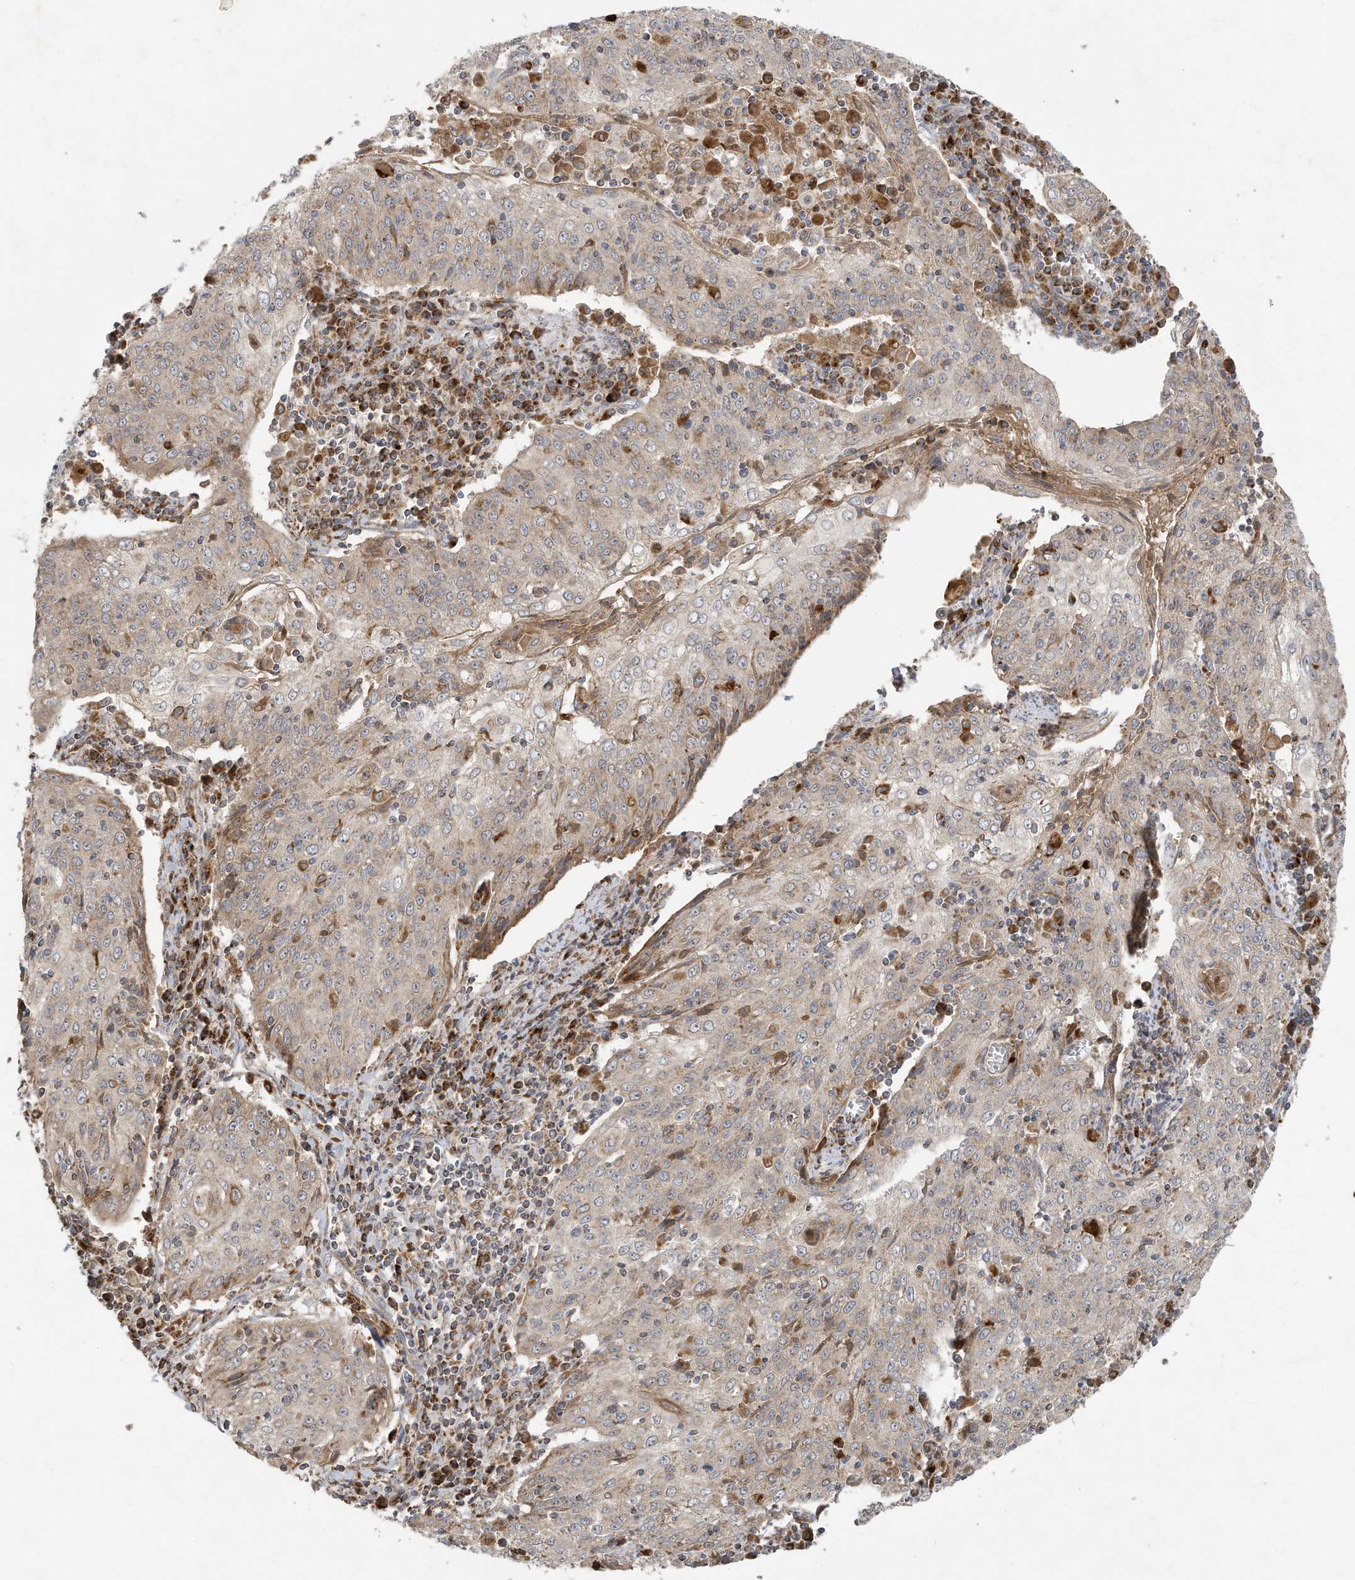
{"staining": {"intensity": "weak", "quantity": "<25%", "location": "cytoplasmic/membranous"}, "tissue": "cervical cancer", "cell_type": "Tumor cells", "image_type": "cancer", "snomed": [{"axis": "morphology", "description": "Squamous cell carcinoma, NOS"}, {"axis": "topography", "description": "Cervix"}], "caption": "High magnification brightfield microscopy of cervical cancer stained with DAB (3,3'-diaminobenzidine) (brown) and counterstained with hematoxylin (blue): tumor cells show no significant staining.", "gene": "C2orf74", "patient": {"sex": "female", "age": 48}}